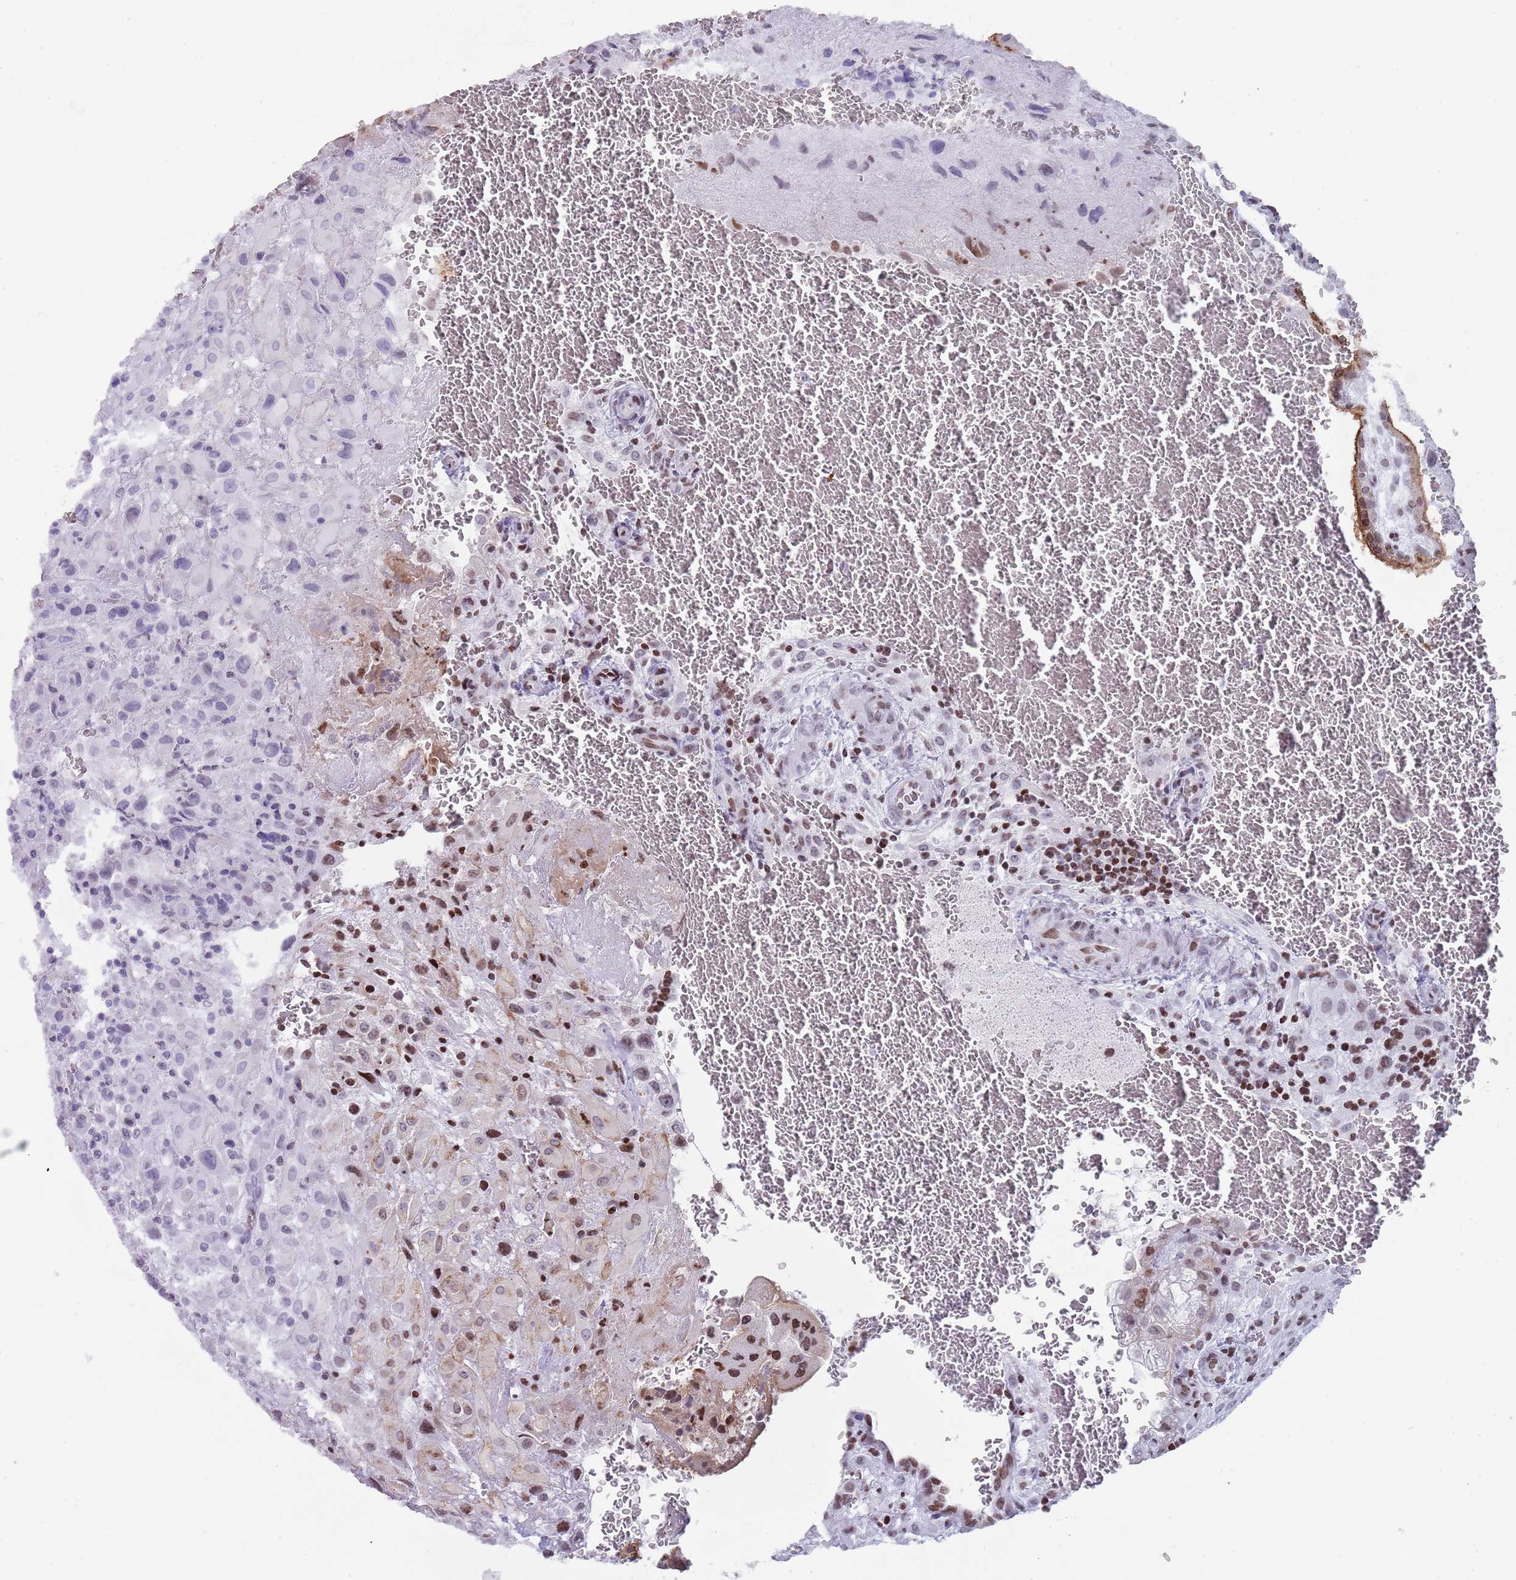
{"staining": {"intensity": "moderate", "quantity": "25%-75%", "location": "nuclear"}, "tissue": "placenta", "cell_type": "Trophoblastic cells", "image_type": "normal", "snomed": [{"axis": "morphology", "description": "Normal tissue, NOS"}, {"axis": "topography", "description": "Placenta"}], "caption": "Immunohistochemistry (IHC) image of unremarkable placenta: human placenta stained using immunohistochemistry (IHC) displays medium levels of moderate protein expression localized specifically in the nuclear of trophoblastic cells, appearing as a nuclear brown color.", "gene": "ENSG00000285547", "patient": {"sex": "female", "age": 35}}